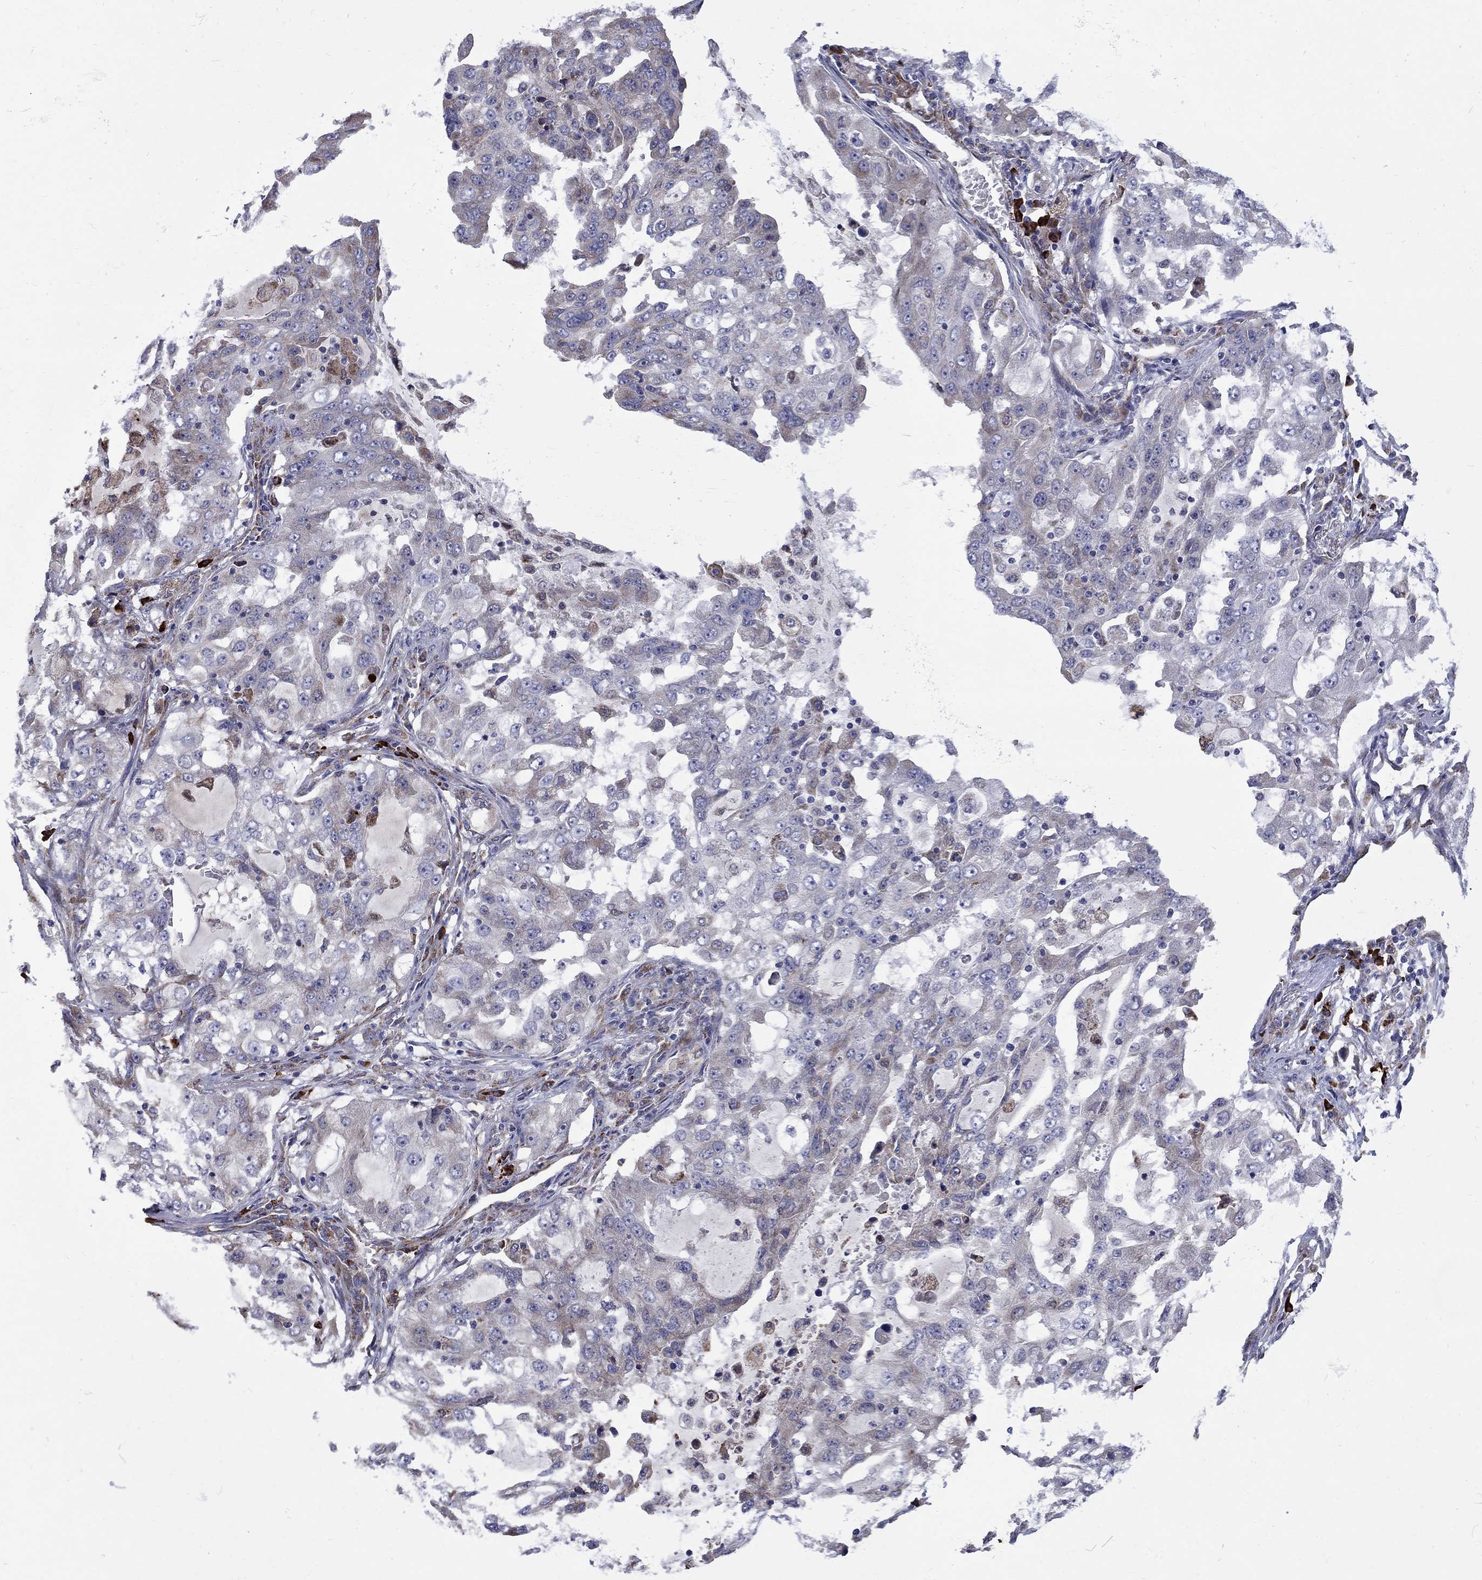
{"staining": {"intensity": "weak", "quantity": "<25%", "location": "cytoplasmic/membranous"}, "tissue": "lung cancer", "cell_type": "Tumor cells", "image_type": "cancer", "snomed": [{"axis": "morphology", "description": "Adenocarcinoma, NOS"}, {"axis": "topography", "description": "Lung"}], "caption": "DAB (3,3'-diaminobenzidine) immunohistochemical staining of human lung cancer (adenocarcinoma) exhibits no significant positivity in tumor cells.", "gene": "ASNS", "patient": {"sex": "female", "age": 61}}